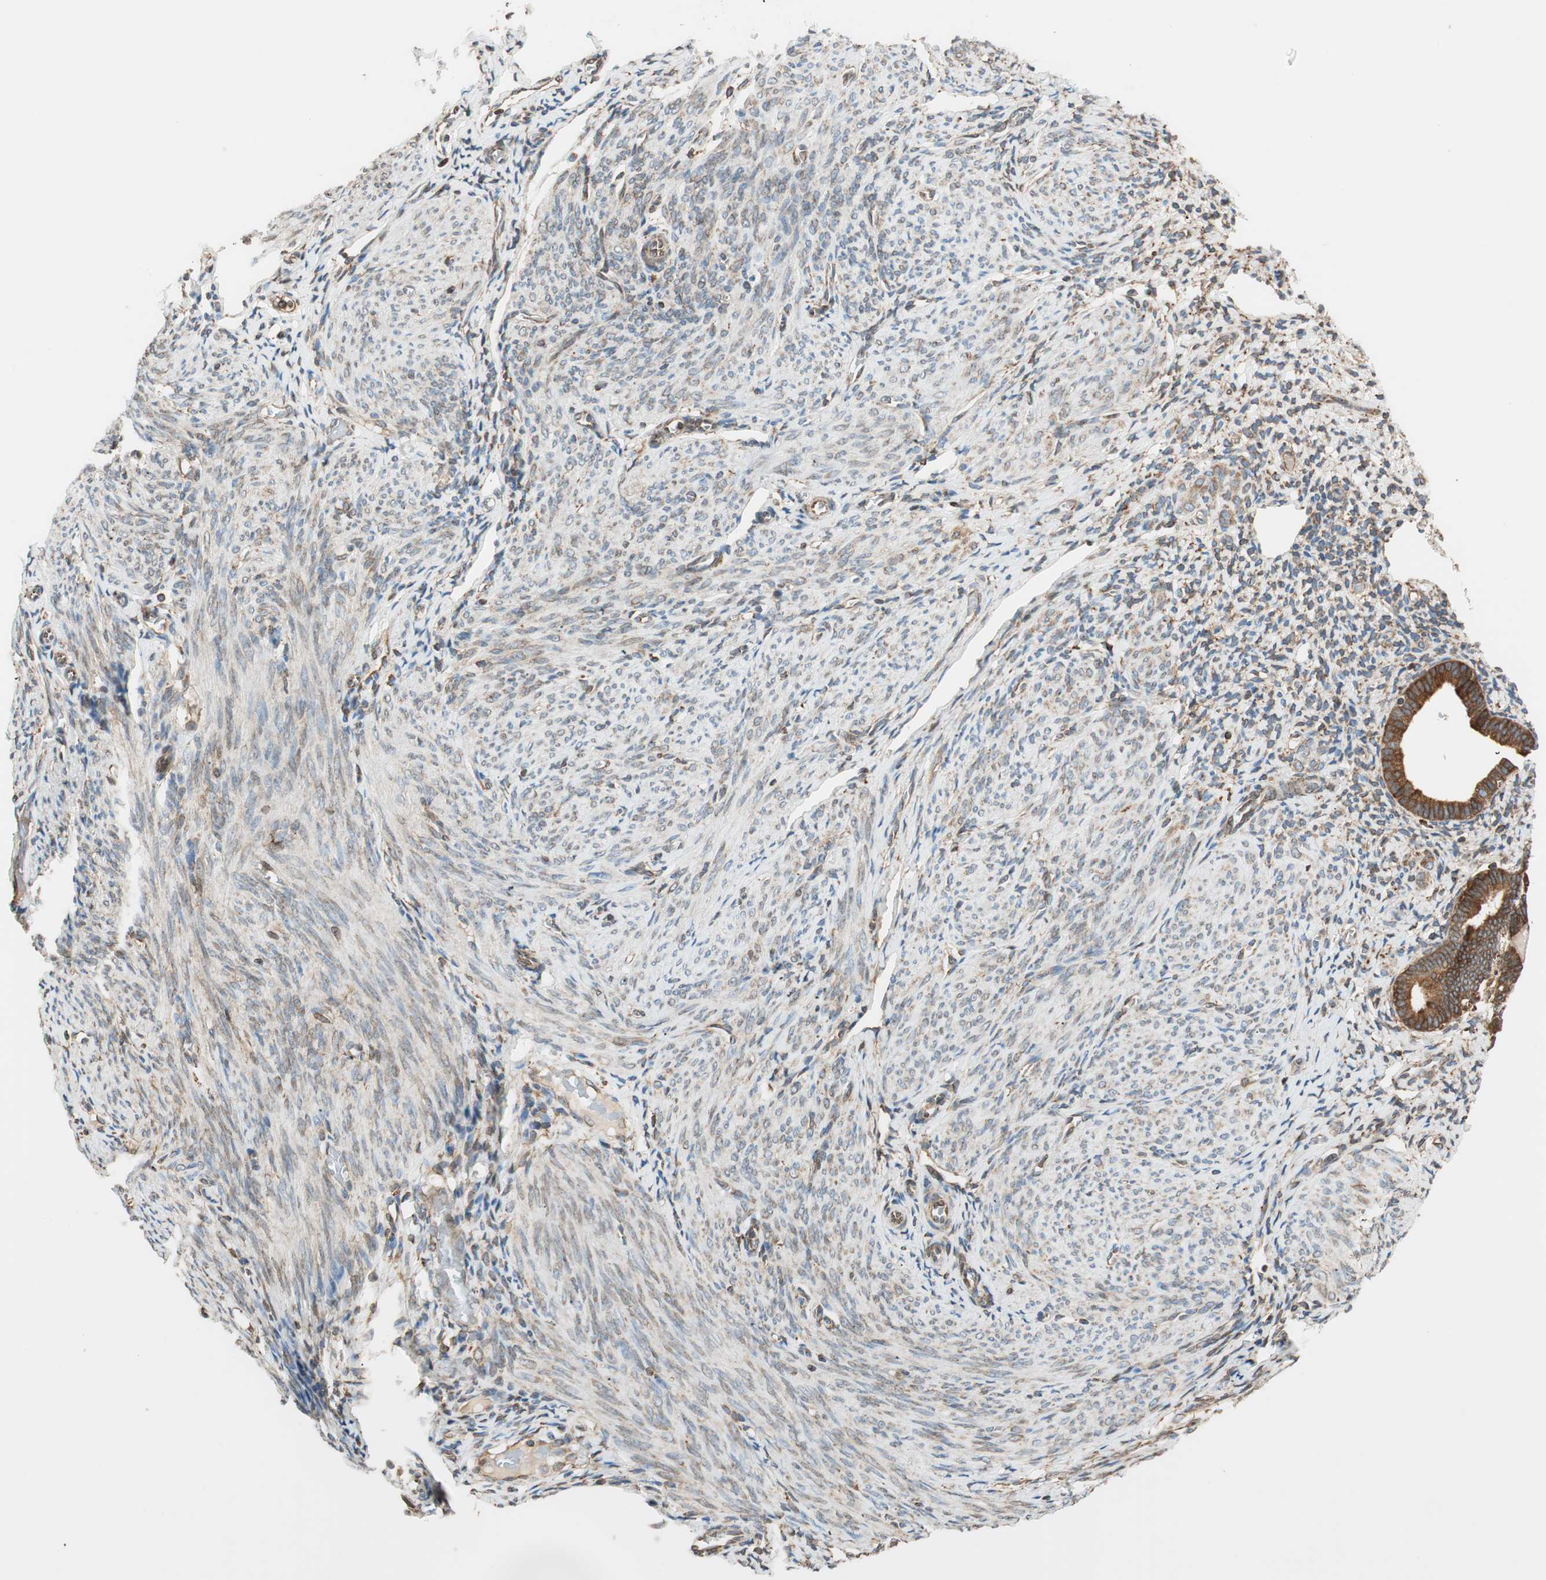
{"staining": {"intensity": "moderate", "quantity": "25%-75%", "location": "cytoplasmic/membranous"}, "tissue": "endometrium", "cell_type": "Cells in endometrial stroma", "image_type": "normal", "snomed": [{"axis": "morphology", "description": "Normal tissue, NOS"}, {"axis": "topography", "description": "Endometrium"}], "caption": "Immunohistochemistry (IHC) of normal human endometrium displays medium levels of moderate cytoplasmic/membranous expression in about 25%-75% of cells in endometrial stroma.", "gene": "PRKCSH", "patient": {"sex": "female", "age": 61}}